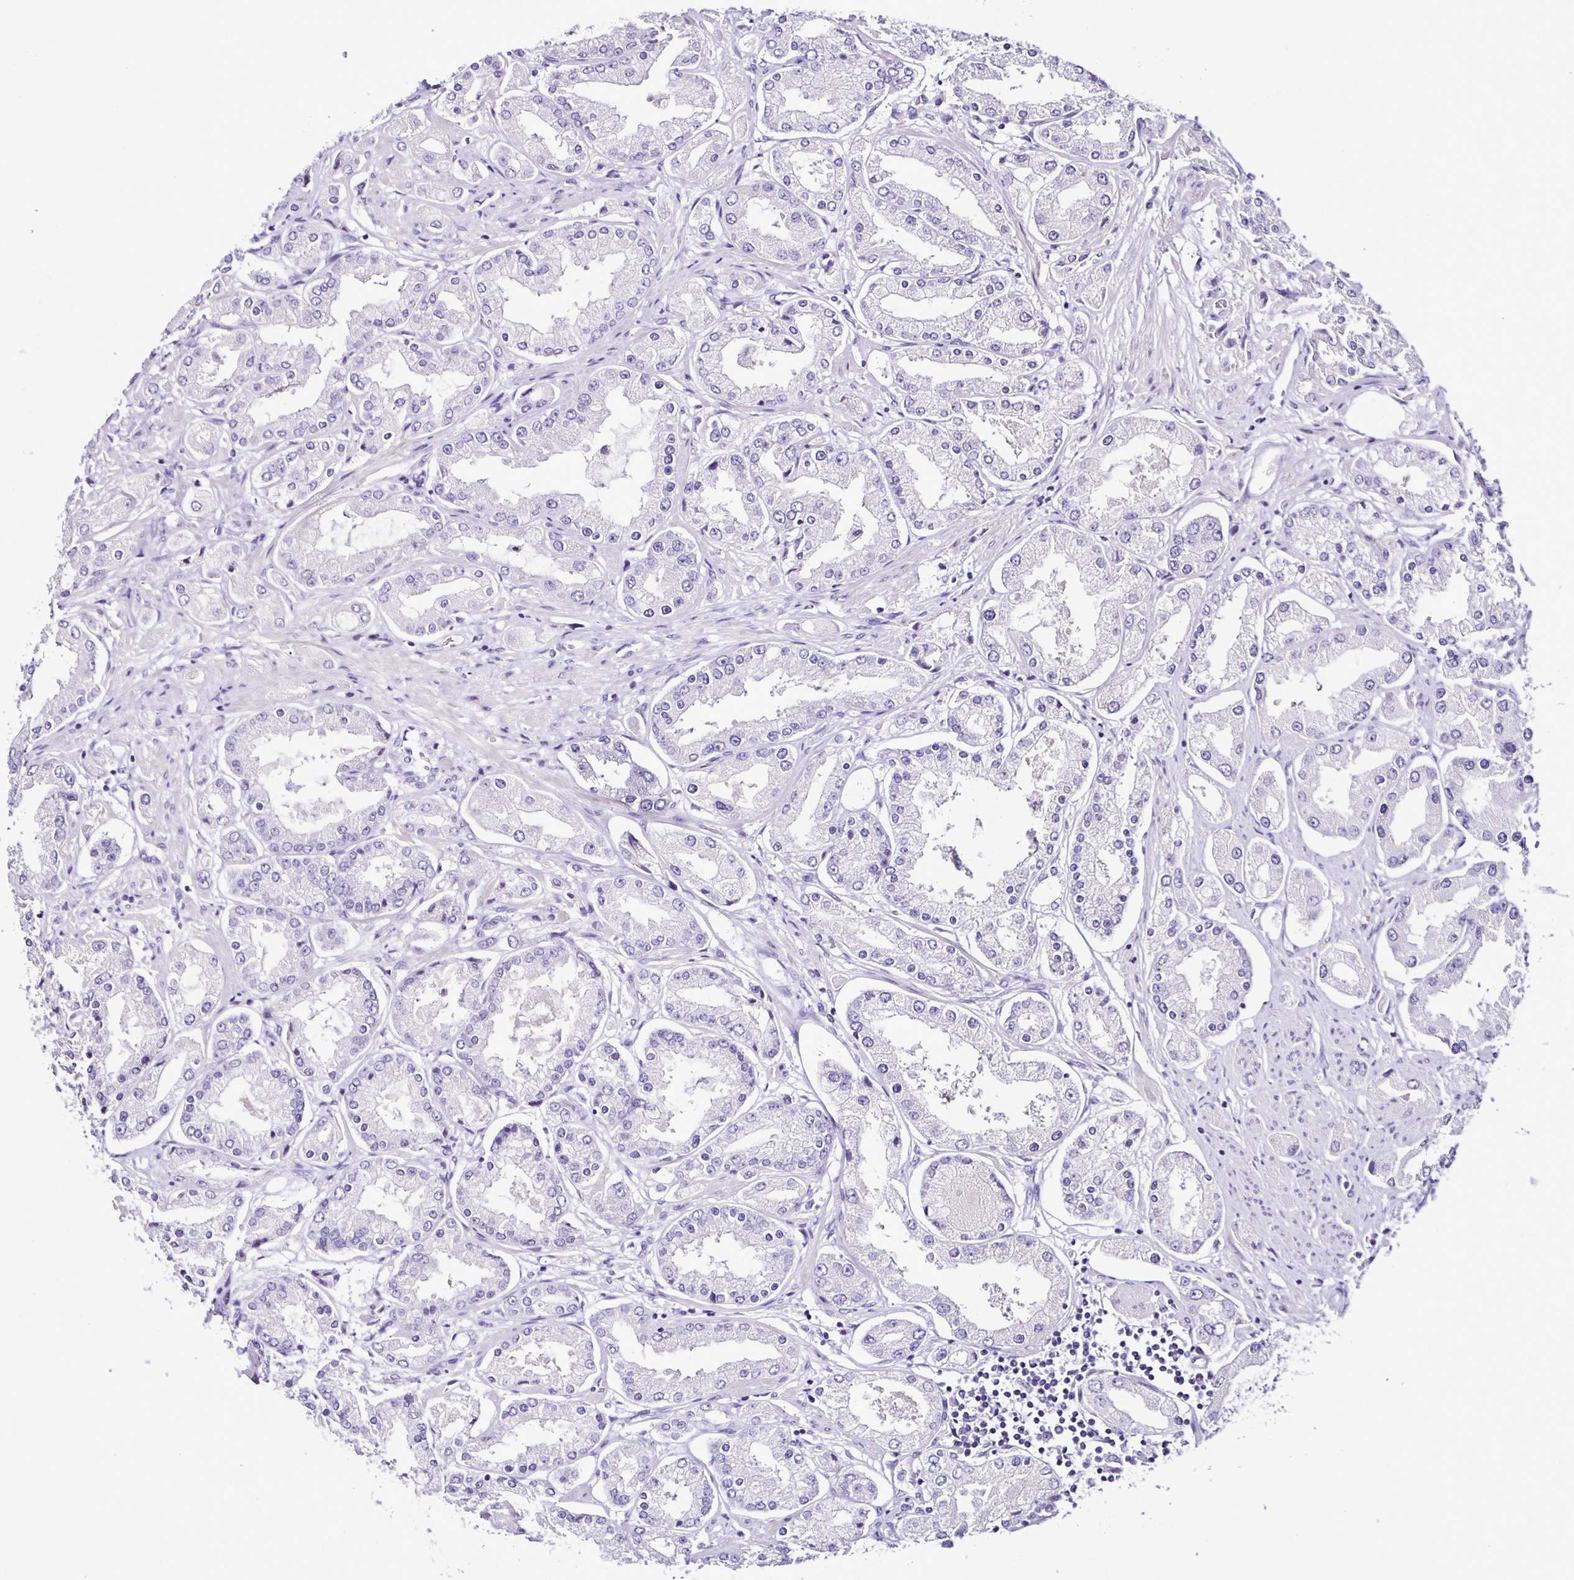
{"staining": {"intensity": "negative", "quantity": "none", "location": "none"}, "tissue": "prostate cancer", "cell_type": "Tumor cells", "image_type": "cancer", "snomed": [{"axis": "morphology", "description": "Adenocarcinoma, High grade"}, {"axis": "topography", "description": "Prostate"}], "caption": "Tumor cells are negative for brown protein staining in prostate cancer. (Stains: DAB (3,3'-diaminobenzidine) immunohistochemistry with hematoxylin counter stain, Microscopy: brightfield microscopy at high magnification).", "gene": "SRL", "patient": {"sex": "male", "age": 69}}